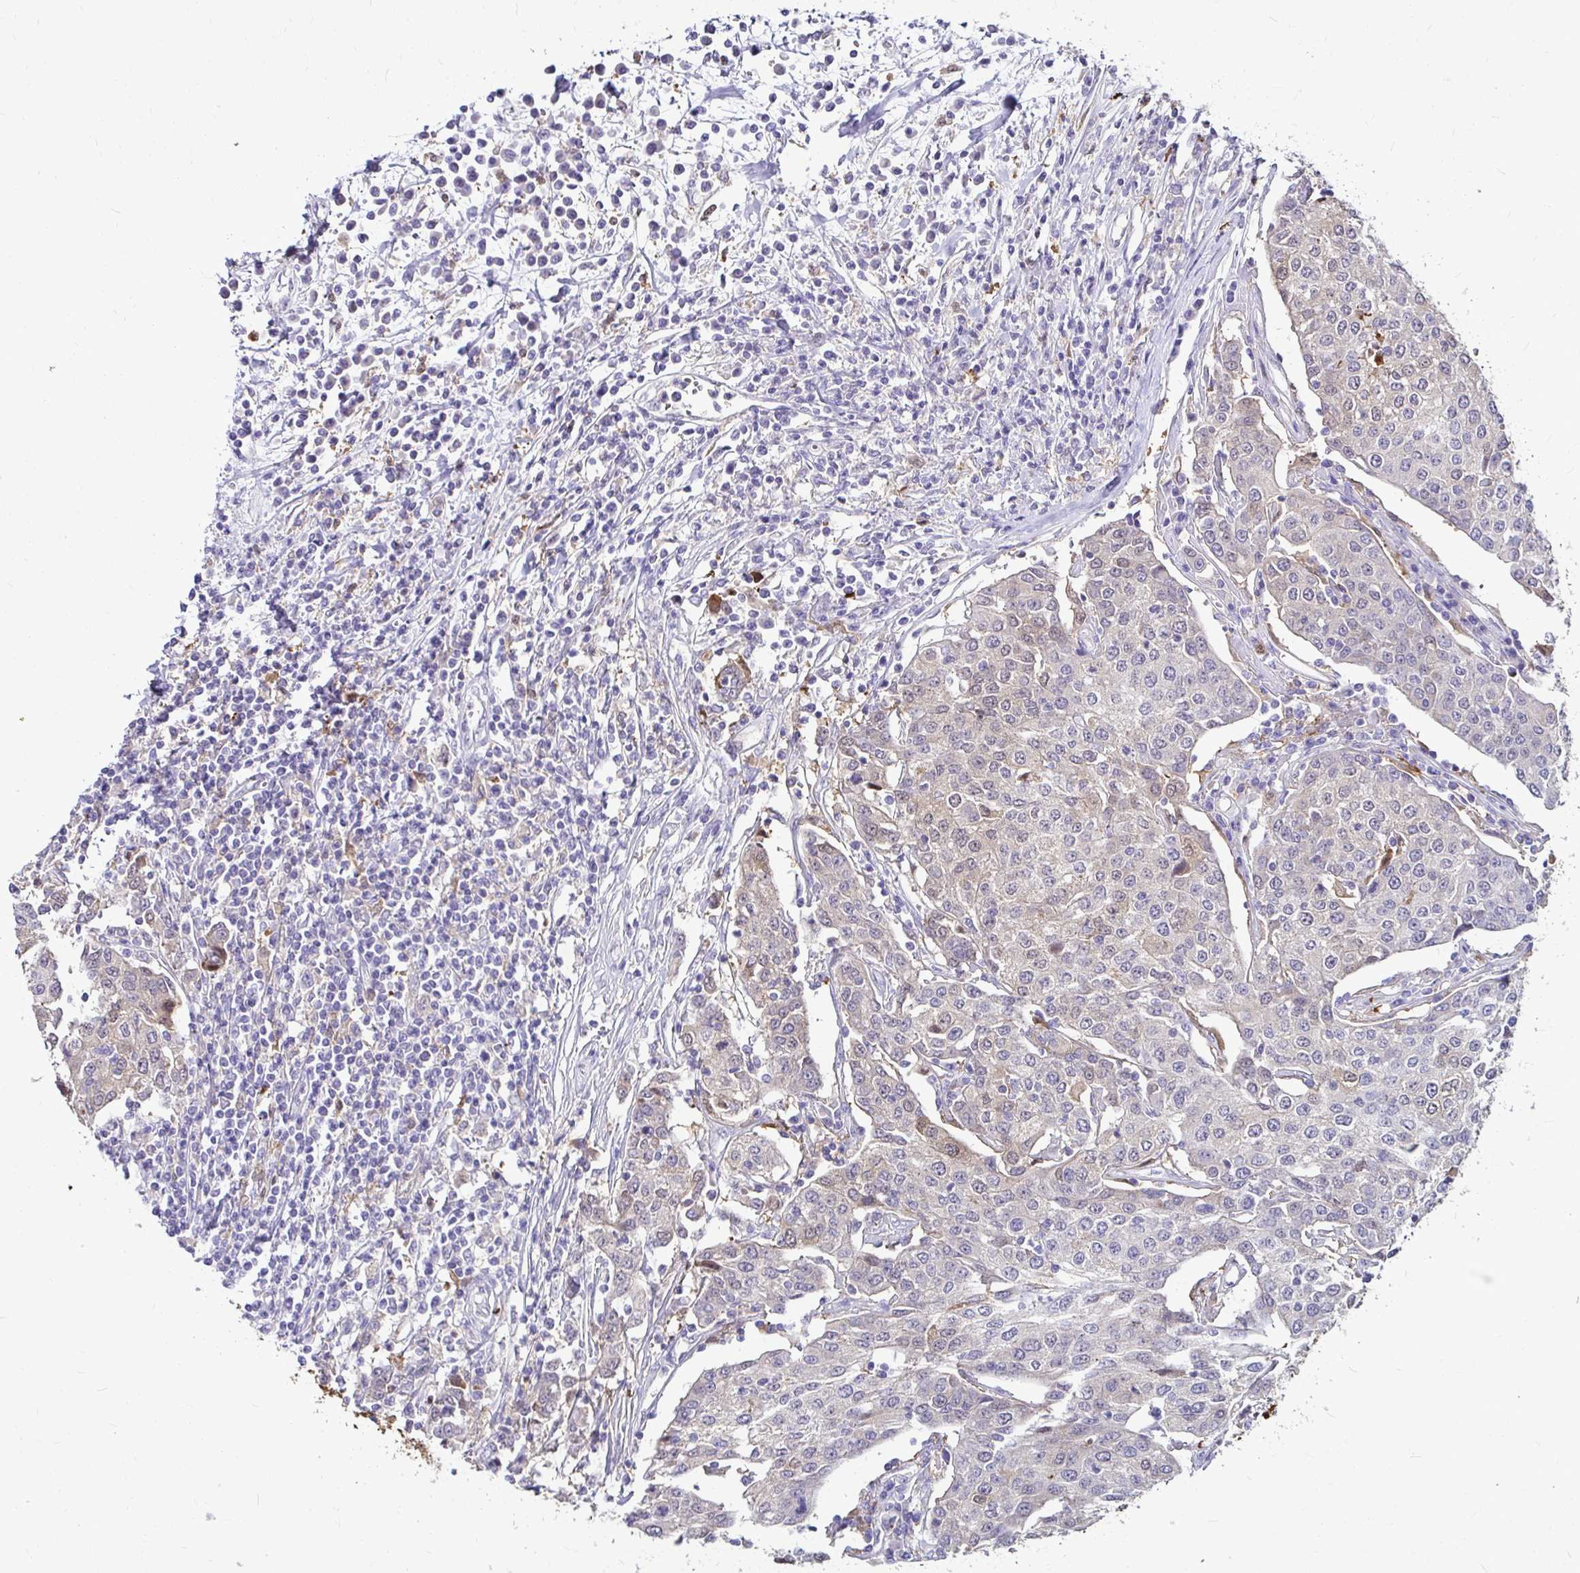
{"staining": {"intensity": "negative", "quantity": "none", "location": "none"}, "tissue": "urothelial cancer", "cell_type": "Tumor cells", "image_type": "cancer", "snomed": [{"axis": "morphology", "description": "Urothelial carcinoma, High grade"}, {"axis": "topography", "description": "Urinary bladder"}], "caption": "High magnification brightfield microscopy of urothelial cancer stained with DAB (brown) and counterstained with hematoxylin (blue): tumor cells show no significant positivity.", "gene": "IDH1", "patient": {"sex": "female", "age": 85}}